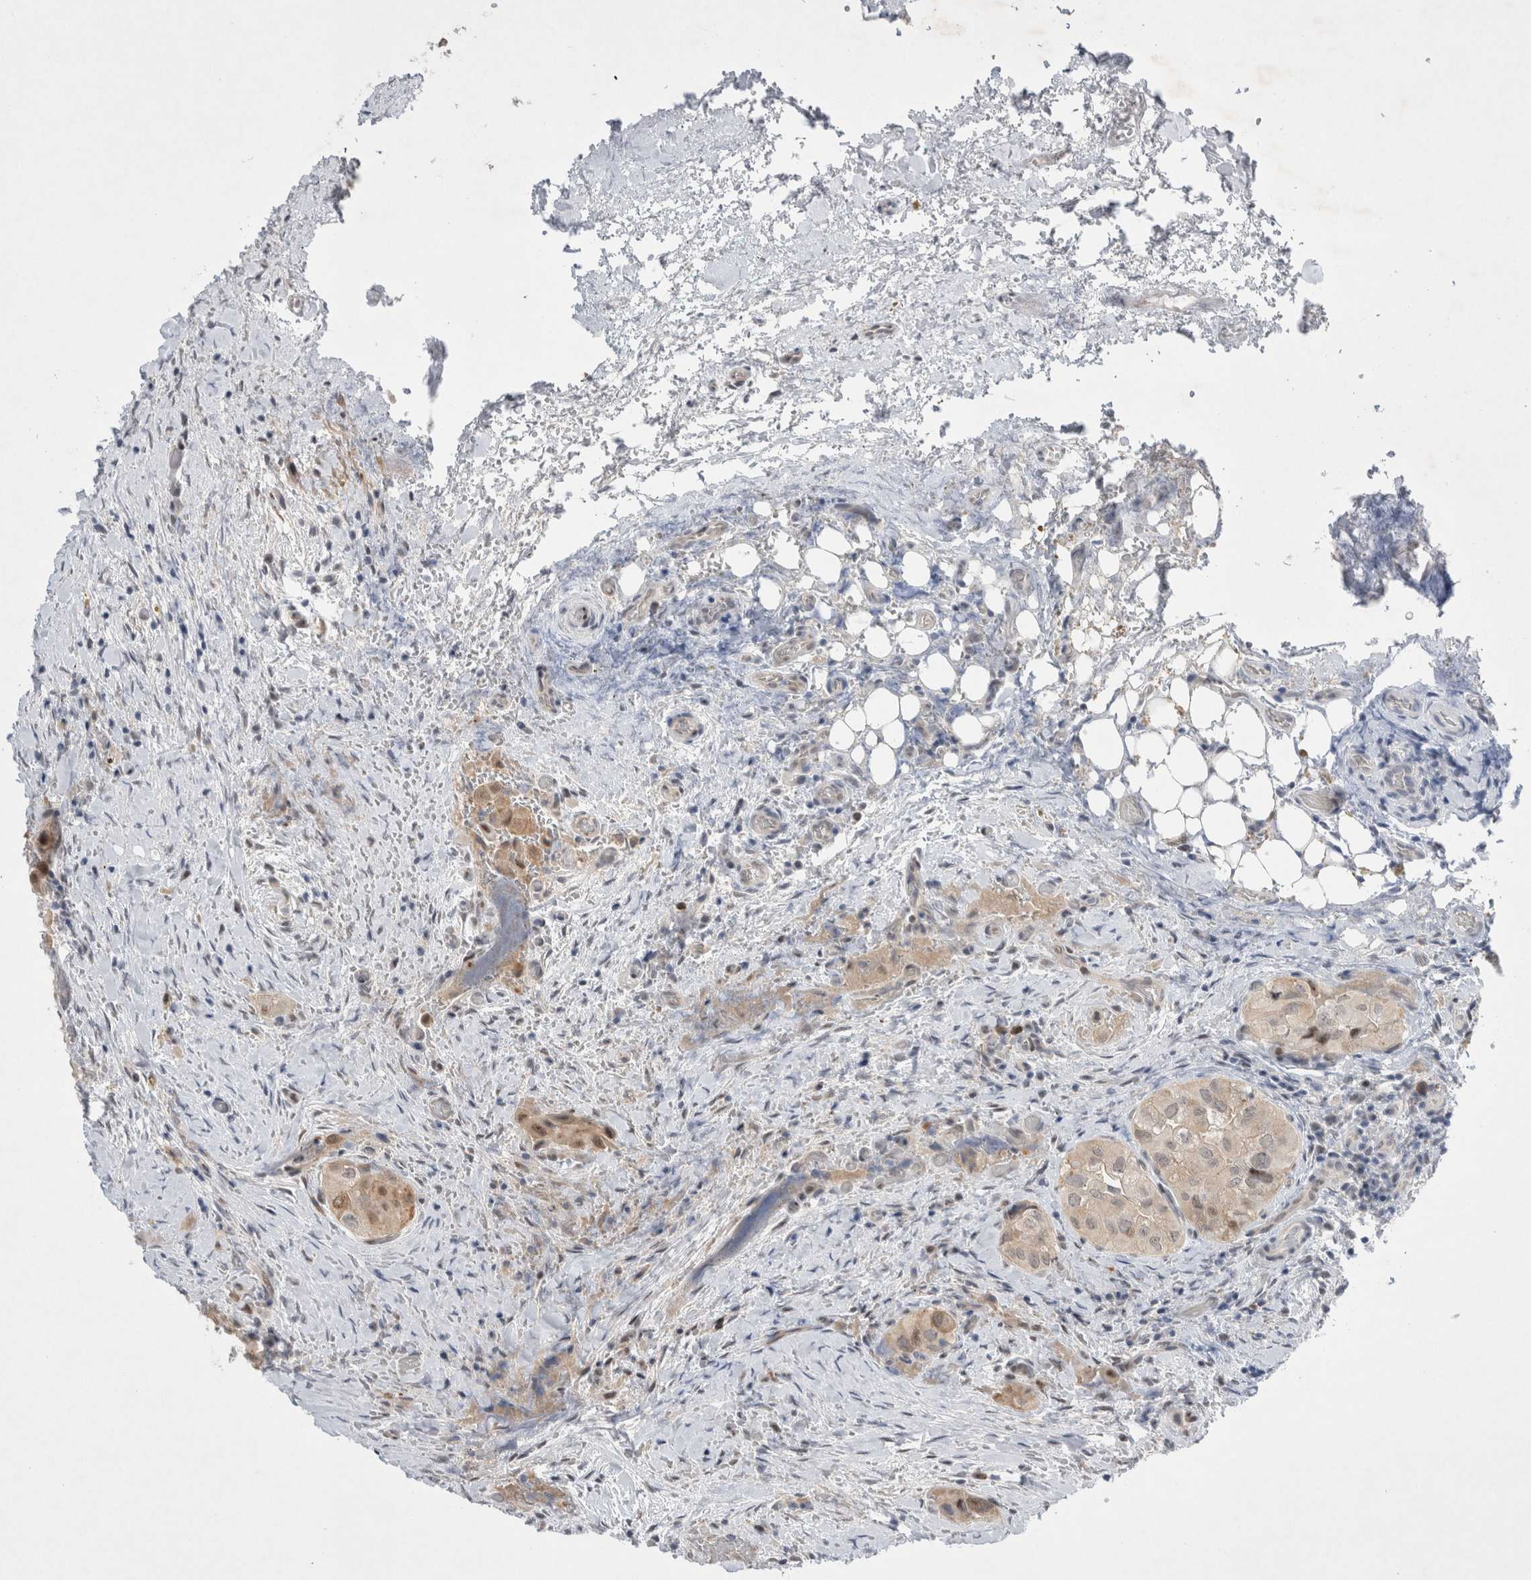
{"staining": {"intensity": "weak", "quantity": ">75%", "location": "cytoplasmic/membranous,nuclear"}, "tissue": "thyroid cancer", "cell_type": "Tumor cells", "image_type": "cancer", "snomed": [{"axis": "morphology", "description": "Papillary adenocarcinoma, NOS"}, {"axis": "topography", "description": "Thyroid gland"}], "caption": "Immunohistochemistry of human thyroid cancer (papillary adenocarcinoma) demonstrates low levels of weak cytoplasmic/membranous and nuclear staining in approximately >75% of tumor cells. Using DAB (brown) and hematoxylin (blue) stains, captured at high magnification using brightfield microscopy.", "gene": "WIPF2", "patient": {"sex": "female", "age": 59}}